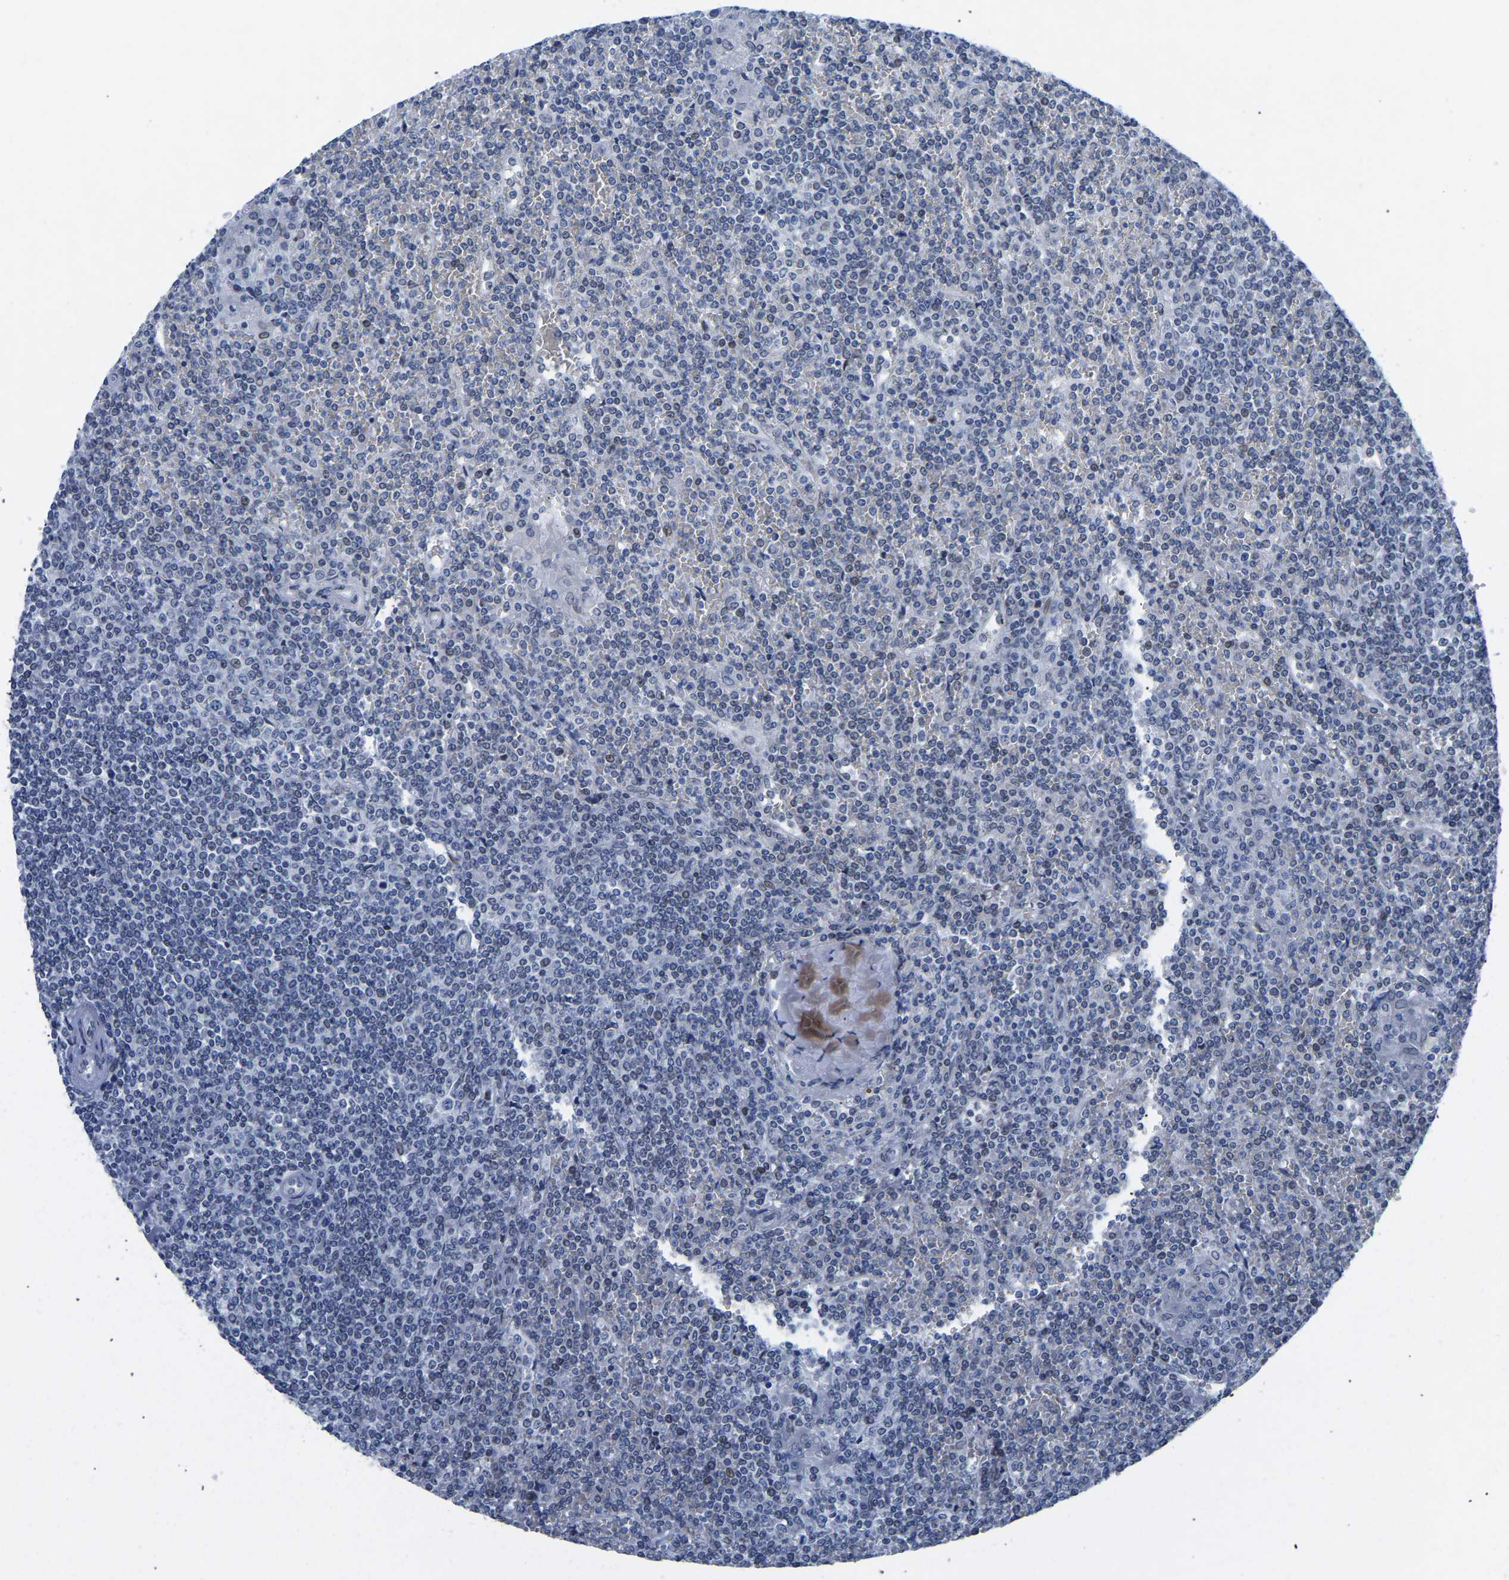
{"staining": {"intensity": "weak", "quantity": "<25%", "location": "nuclear"}, "tissue": "lymphoma", "cell_type": "Tumor cells", "image_type": "cancer", "snomed": [{"axis": "morphology", "description": "Malignant lymphoma, non-Hodgkin's type, Low grade"}, {"axis": "topography", "description": "Spleen"}], "caption": "Low-grade malignant lymphoma, non-Hodgkin's type was stained to show a protein in brown. There is no significant expression in tumor cells.", "gene": "UPK3A", "patient": {"sex": "female", "age": 19}}